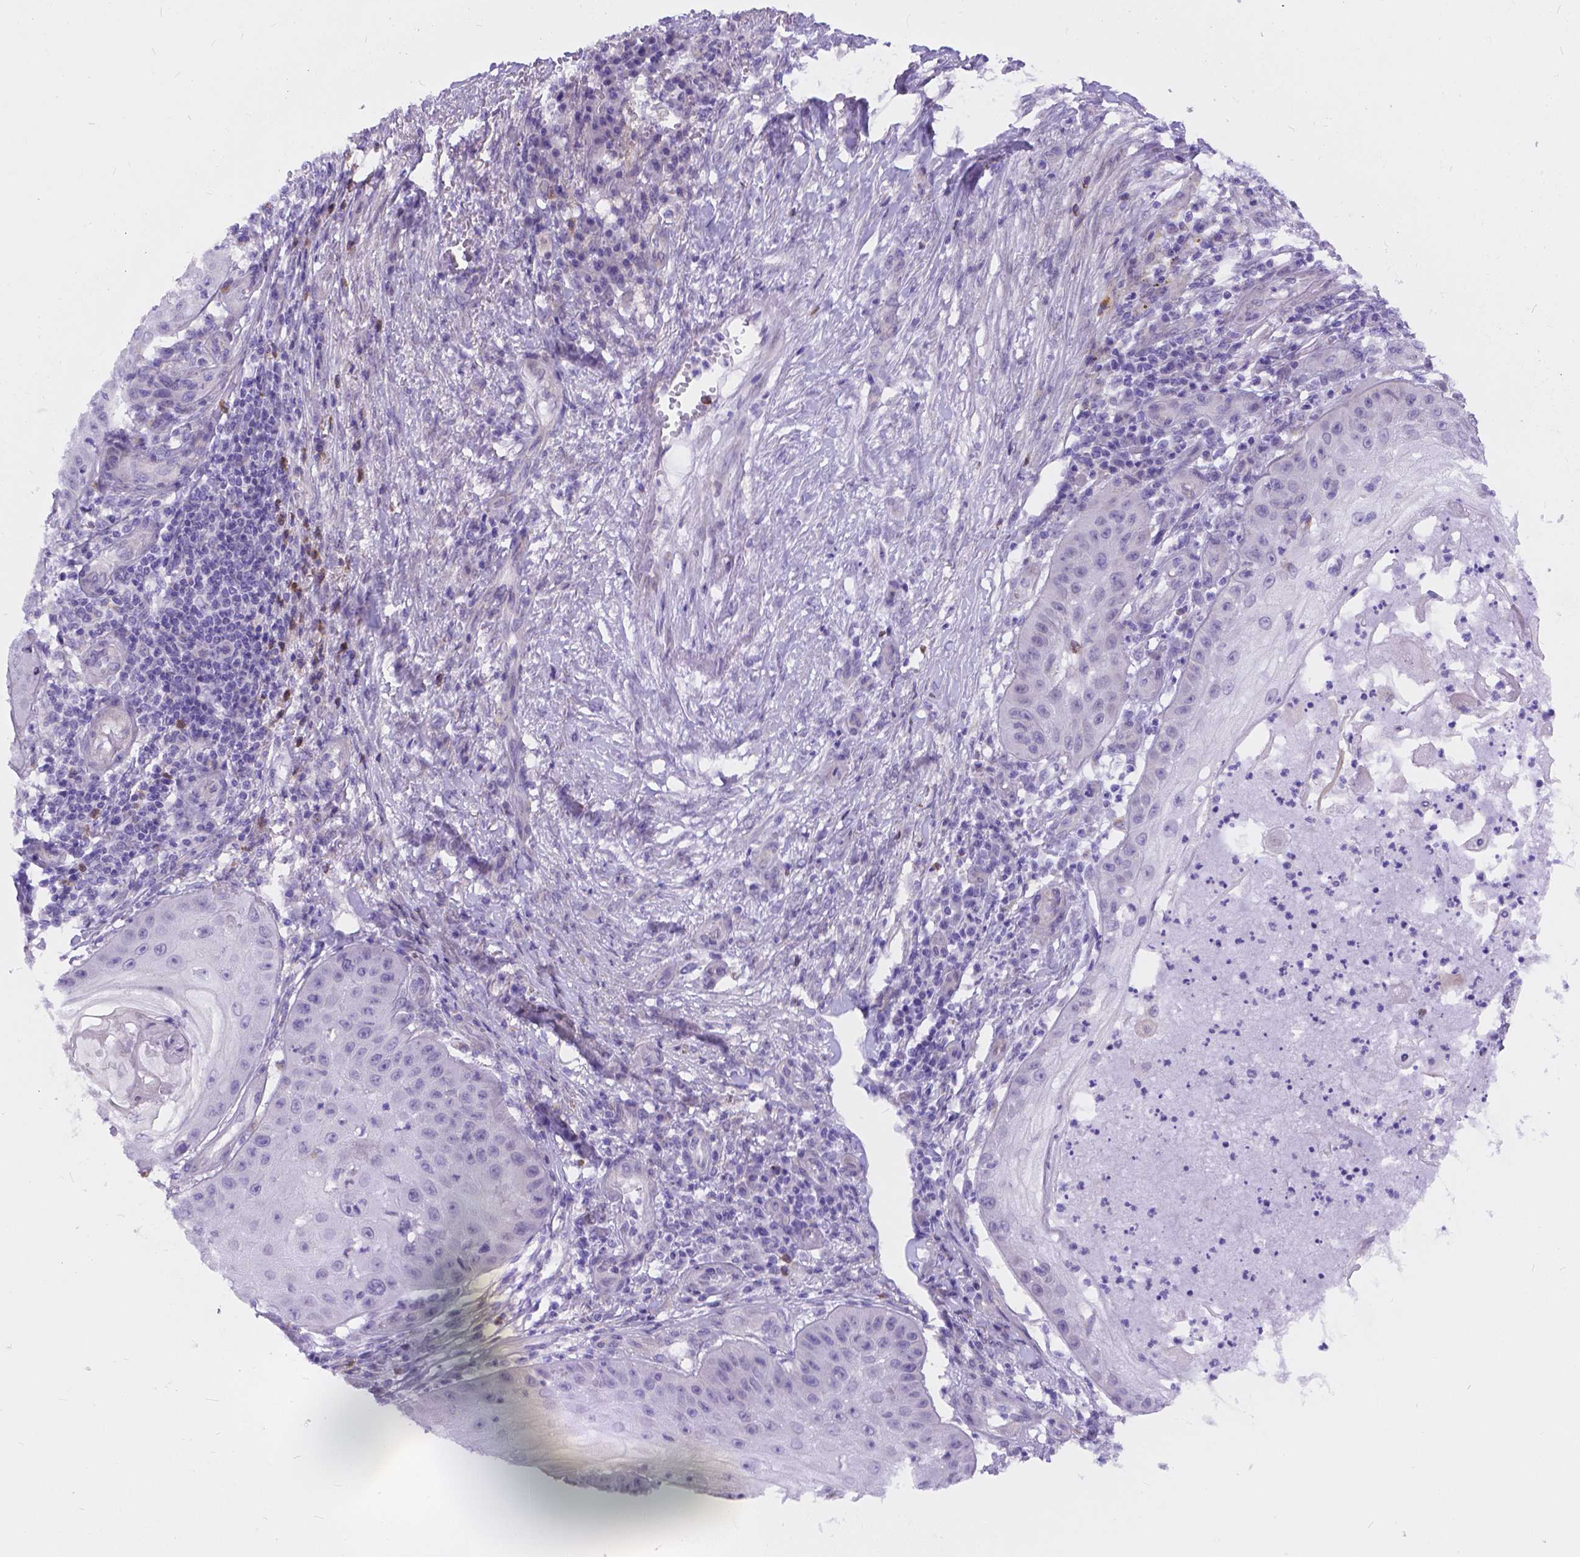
{"staining": {"intensity": "negative", "quantity": "none", "location": "none"}, "tissue": "skin cancer", "cell_type": "Tumor cells", "image_type": "cancer", "snomed": [{"axis": "morphology", "description": "Squamous cell carcinoma, NOS"}, {"axis": "topography", "description": "Skin"}], "caption": "Skin squamous cell carcinoma was stained to show a protein in brown. There is no significant positivity in tumor cells.", "gene": "DLEC1", "patient": {"sex": "male", "age": 70}}